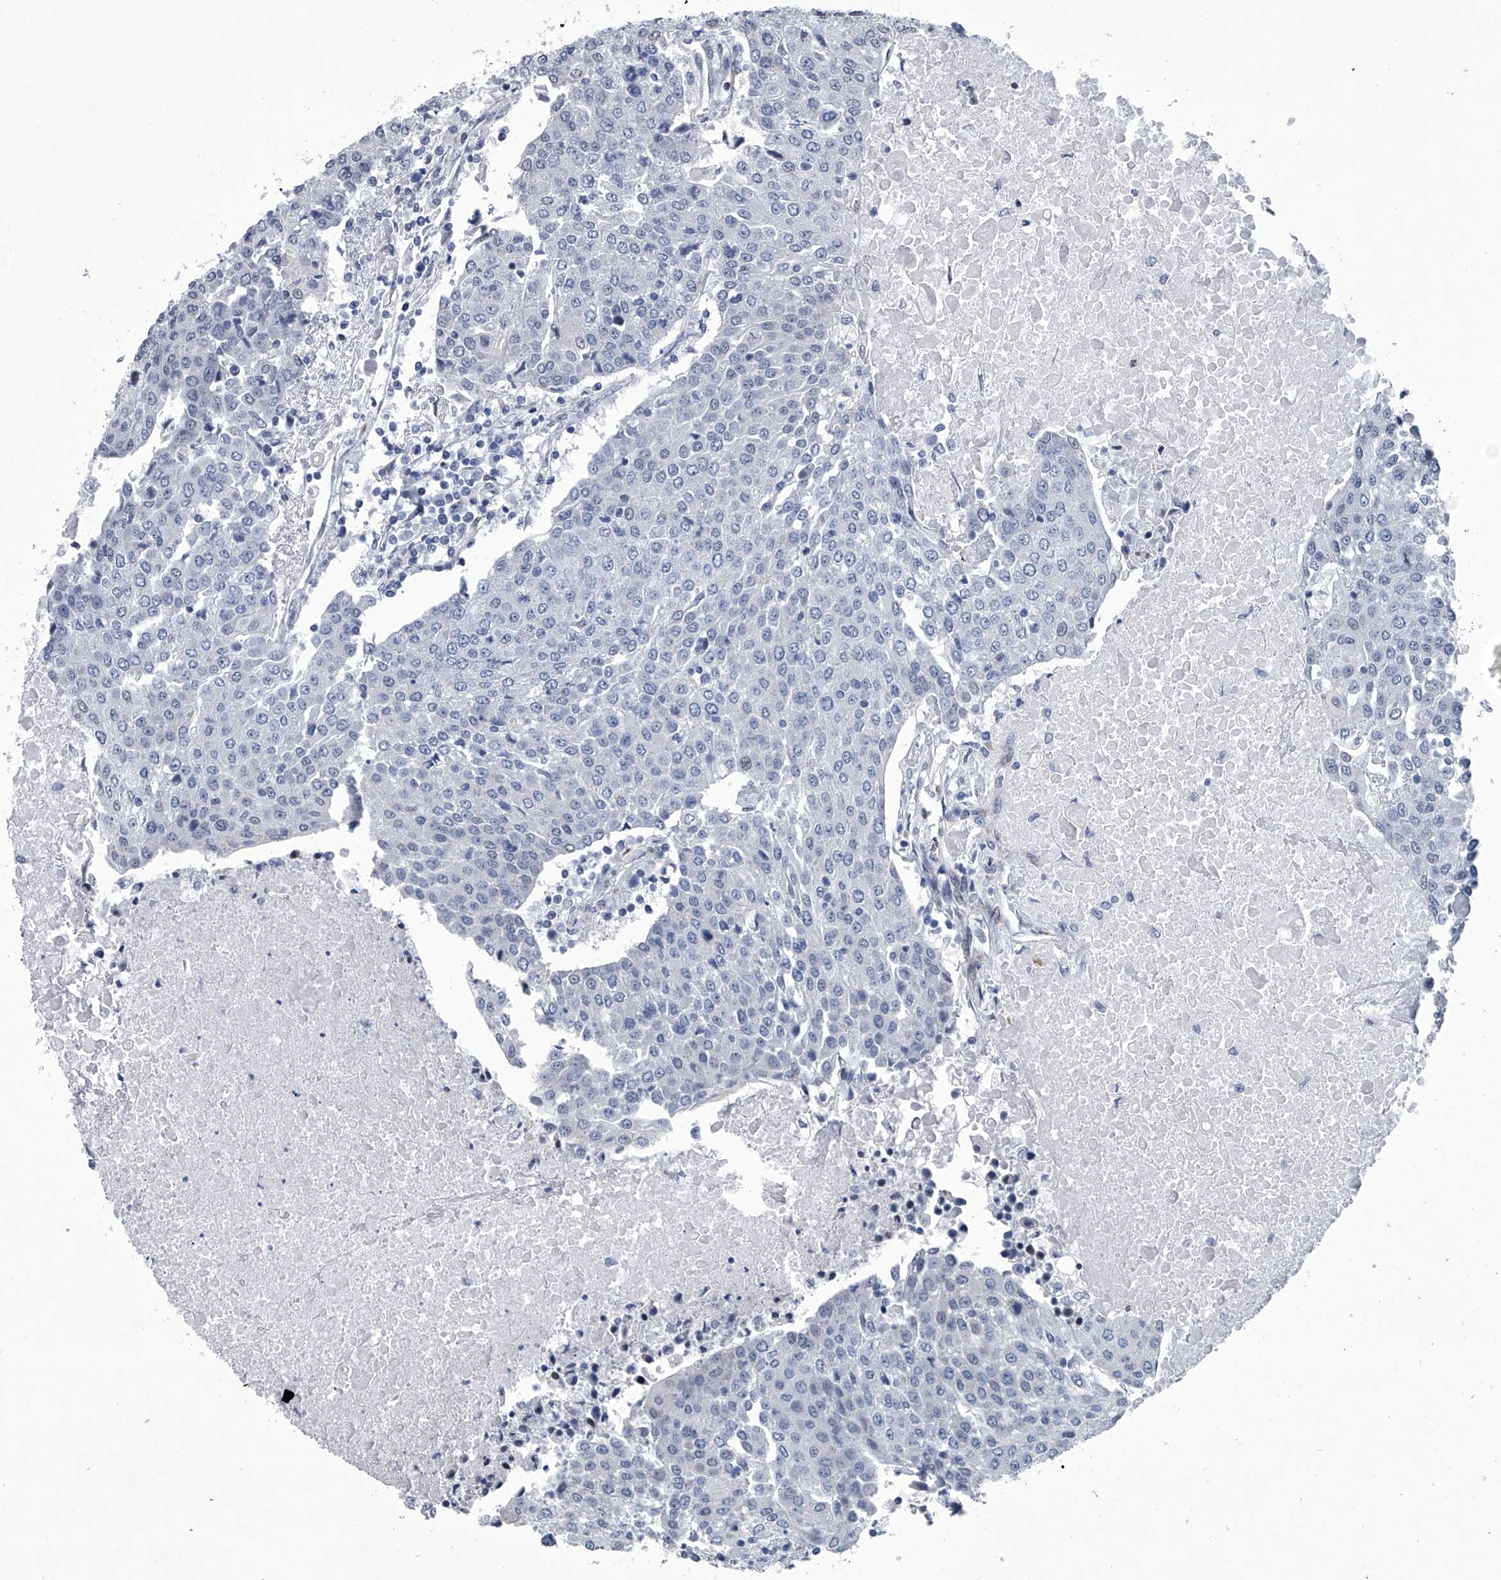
{"staining": {"intensity": "negative", "quantity": "none", "location": "none"}, "tissue": "urothelial cancer", "cell_type": "Tumor cells", "image_type": "cancer", "snomed": [{"axis": "morphology", "description": "Urothelial carcinoma, High grade"}, {"axis": "topography", "description": "Urinary bladder"}], "caption": "This is an immunohistochemistry (IHC) histopathology image of human urothelial cancer. There is no positivity in tumor cells.", "gene": "PPP2R5D", "patient": {"sex": "female", "age": 85}}